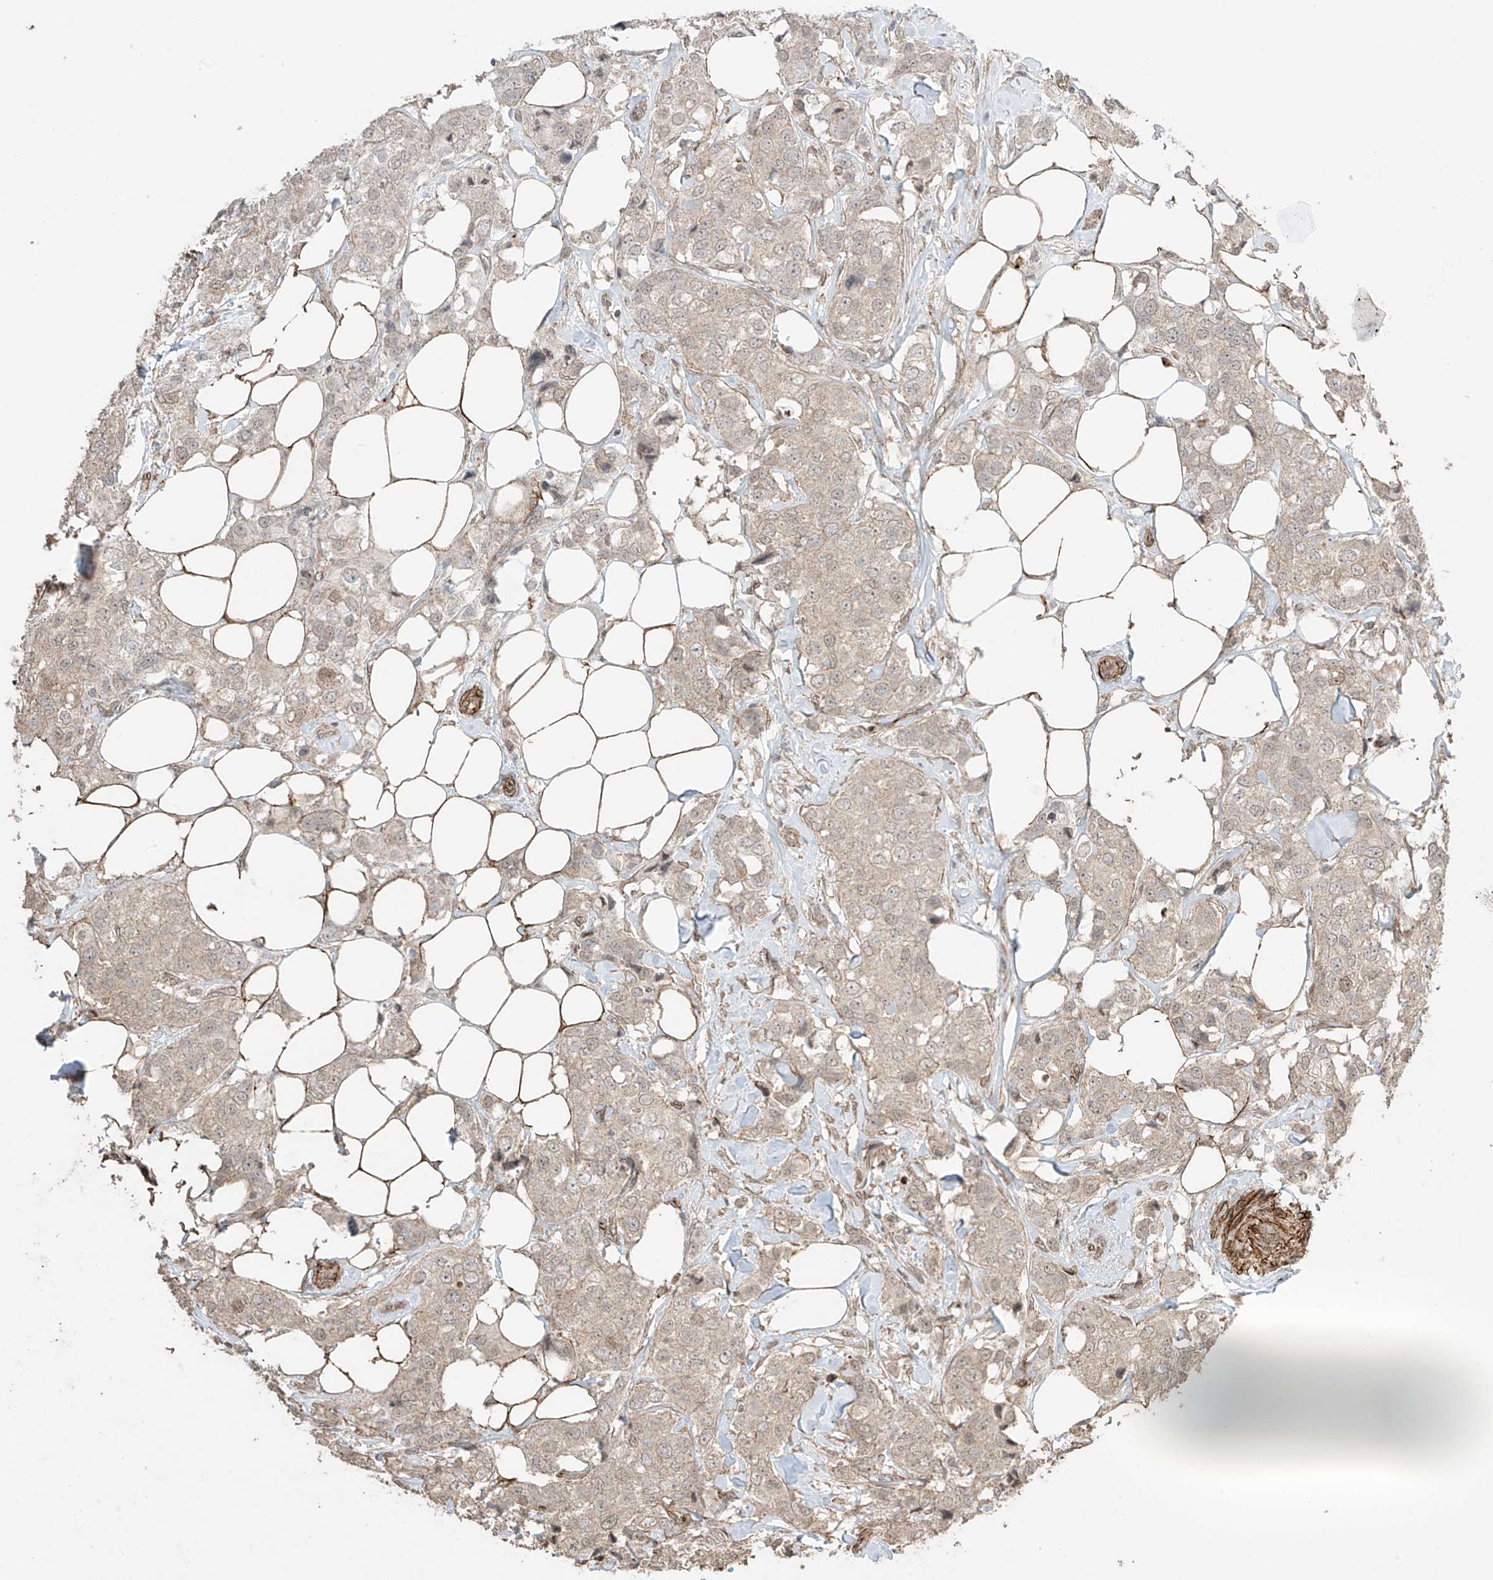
{"staining": {"intensity": "weak", "quantity": ">75%", "location": "cytoplasmic/membranous,nuclear"}, "tissue": "breast cancer", "cell_type": "Tumor cells", "image_type": "cancer", "snomed": [{"axis": "morphology", "description": "Duct carcinoma"}, {"axis": "topography", "description": "Breast"}], "caption": "Immunohistochemistry (IHC) staining of breast cancer (invasive ductal carcinoma), which demonstrates low levels of weak cytoplasmic/membranous and nuclear staining in approximately >75% of tumor cells indicating weak cytoplasmic/membranous and nuclear protein expression. The staining was performed using DAB (3,3'-diaminobenzidine) (brown) for protein detection and nuclei were counterstained in hematoxylin (blue).", "gene": "TTLL5", "patient": {"sex": "female", "age": 80}}